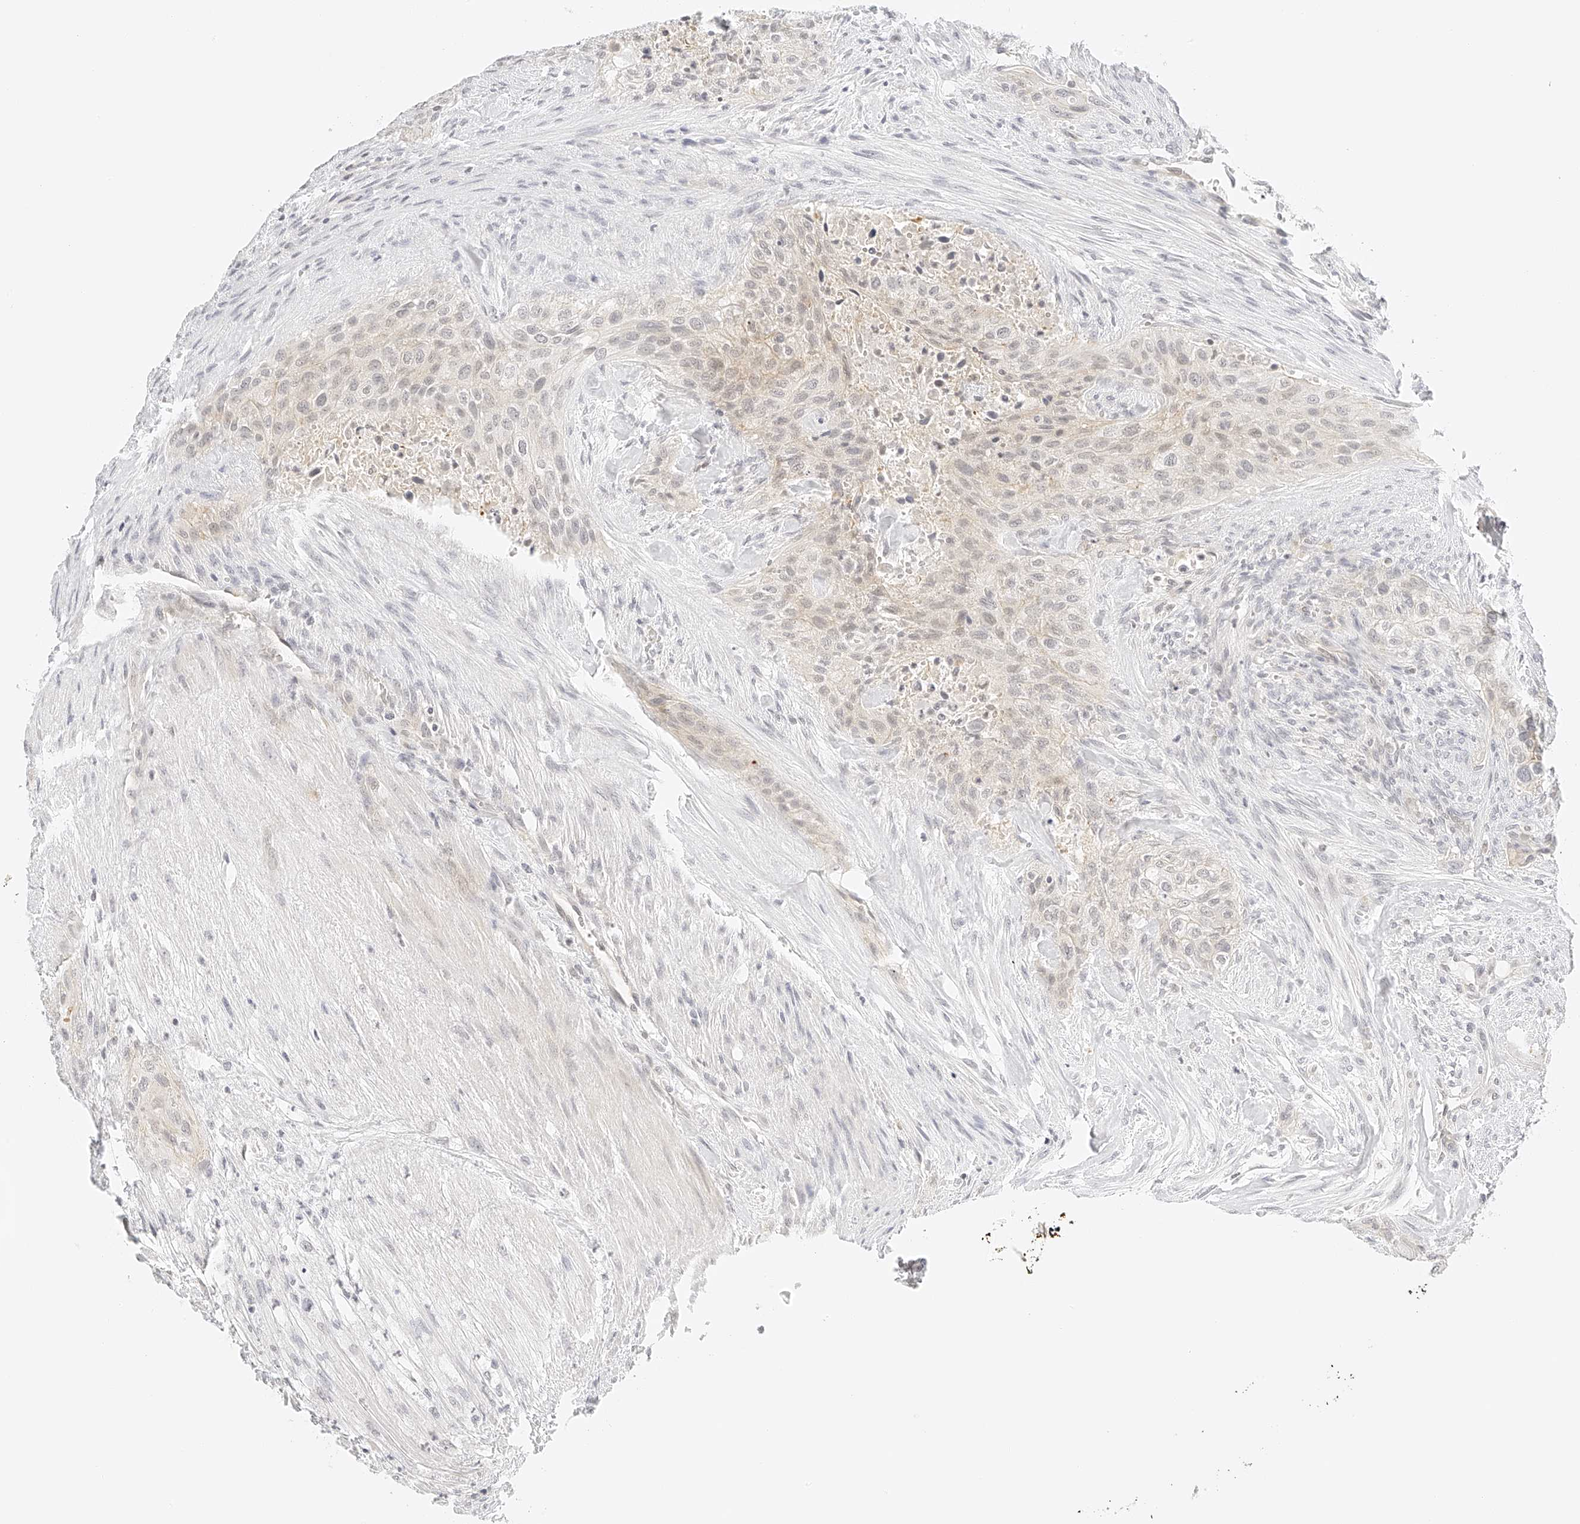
{"staining": {"intensity": "weak", "quantity": "<25%", "location": "cytoplasmic/membranous"}, "tissue": "urothelial cancer", "cell_type": "Tumor cells", "image_type": "cancer", "snomed": [{"axis": "morphology", "description": "Urothelial carcinoma, High grade"}, {"axis": "topography", "description": "Urinary bladder"}], "caption": "This photomicrograph is of urothelial carcinoma (high-grade) stained with immunohistochemistry (IHC) to label a protein in brown with the nuclei are counter-stained blue. There is no staining in tumor cells.", "gene": "ZFP69", "patient": {"sex": "male", "age": 35}}